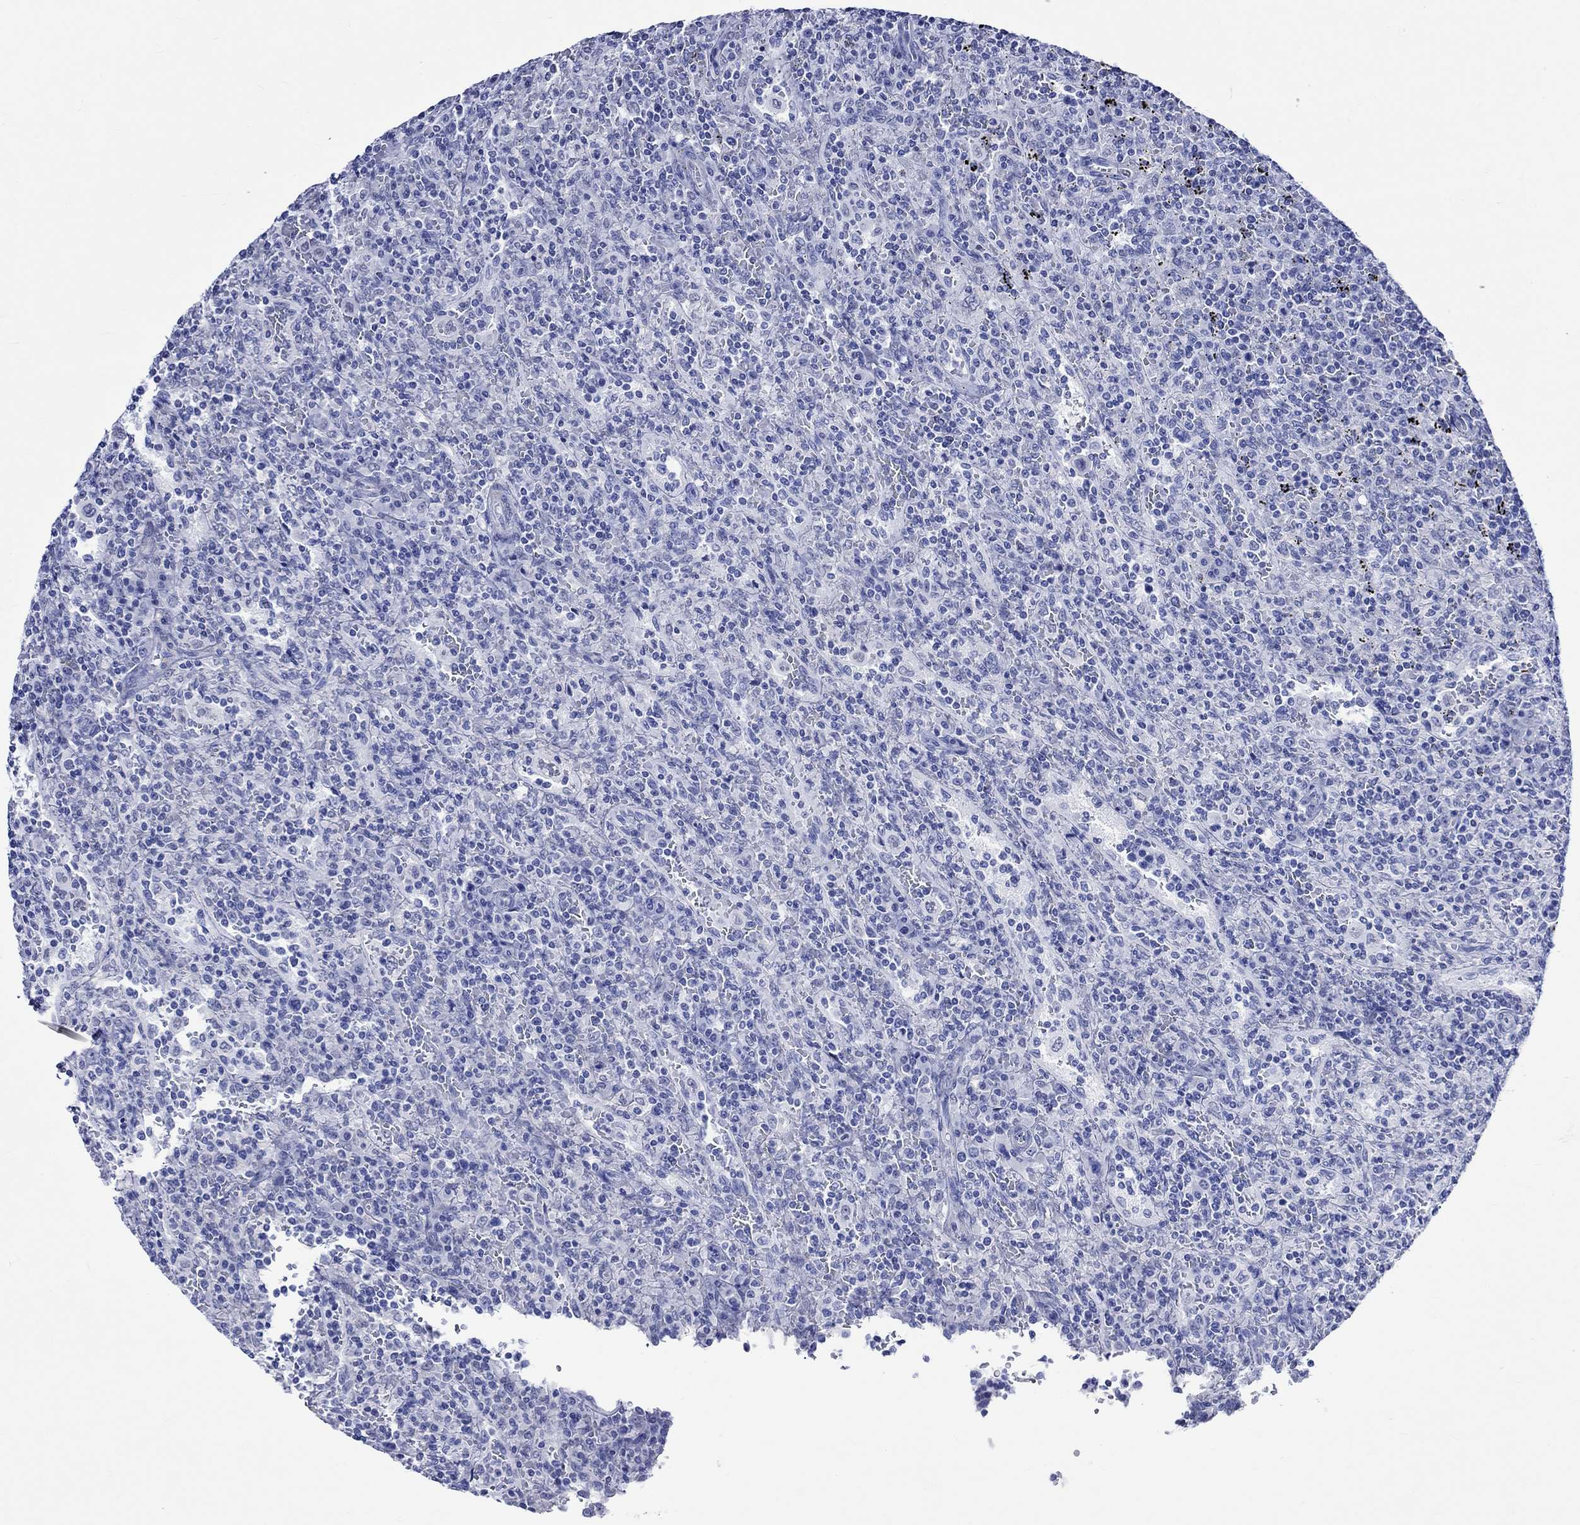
{"staining": {"intensity": "negative", "quantity": "none", "location": "none"}, "tissue": "lymphoma", "cell_type": "Tumor cells", "image_type": "cancer", "snomed": [{"axis": "morphology", "description": "Malignant lymphoma, non-Hodgkin's type, Low grade"}, {"axis": "topography", "description": "Spleen"}], "caption": "Immunohistochemical staining of low-grade malignant lymphoma, non-Hodgkin's type reveals no significant staining in tumor cells. (Stains: DAB (3,3'-diaminobenzidine) immunohistochemistry (IHC) with hematoxylin counter stain, Microscopy: brightfield microscopy at high magnification).", "gene": "CRYAB", "patient": {"sex": "male", "age": 62}}